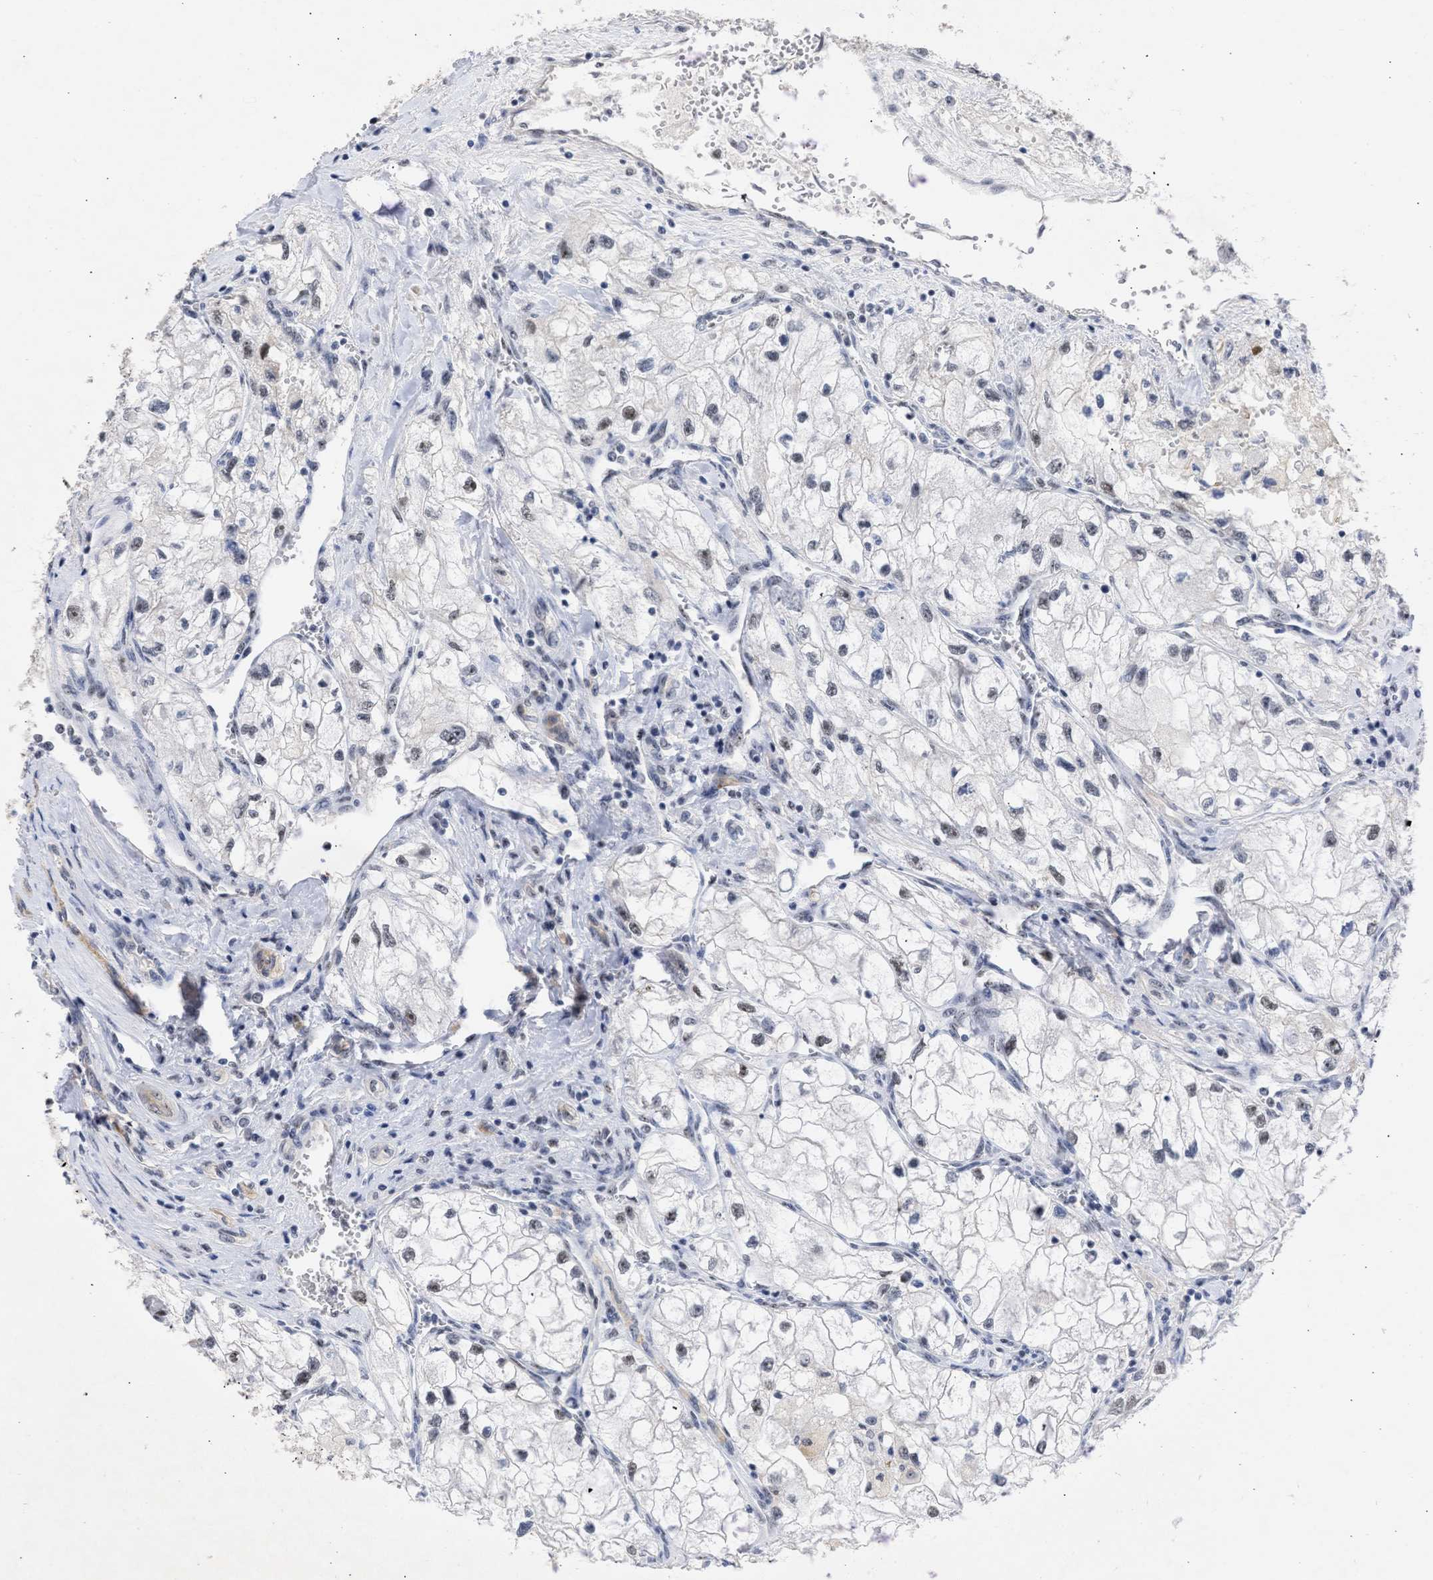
{"staining": {"intensity": "weak", "quantity": ">75%", "location": "nuclear"}, "tissue": "renal cancer", "cell_type": "Tumor cells", "image_type": "cancer", "snomed": [{"axis": "morphology", "description": "Adenocarcinoma, NOS"}, {"axis": "topography", "description": "Kidney"}], "caption": "Immunohistochemical staining of adenocarcinoma (renal) displays low levels of weak nuclear protein expression in approximately >75% of tumor cells.", "gene": "DDX41", "patient": {"sex": "female", "age": 70}}